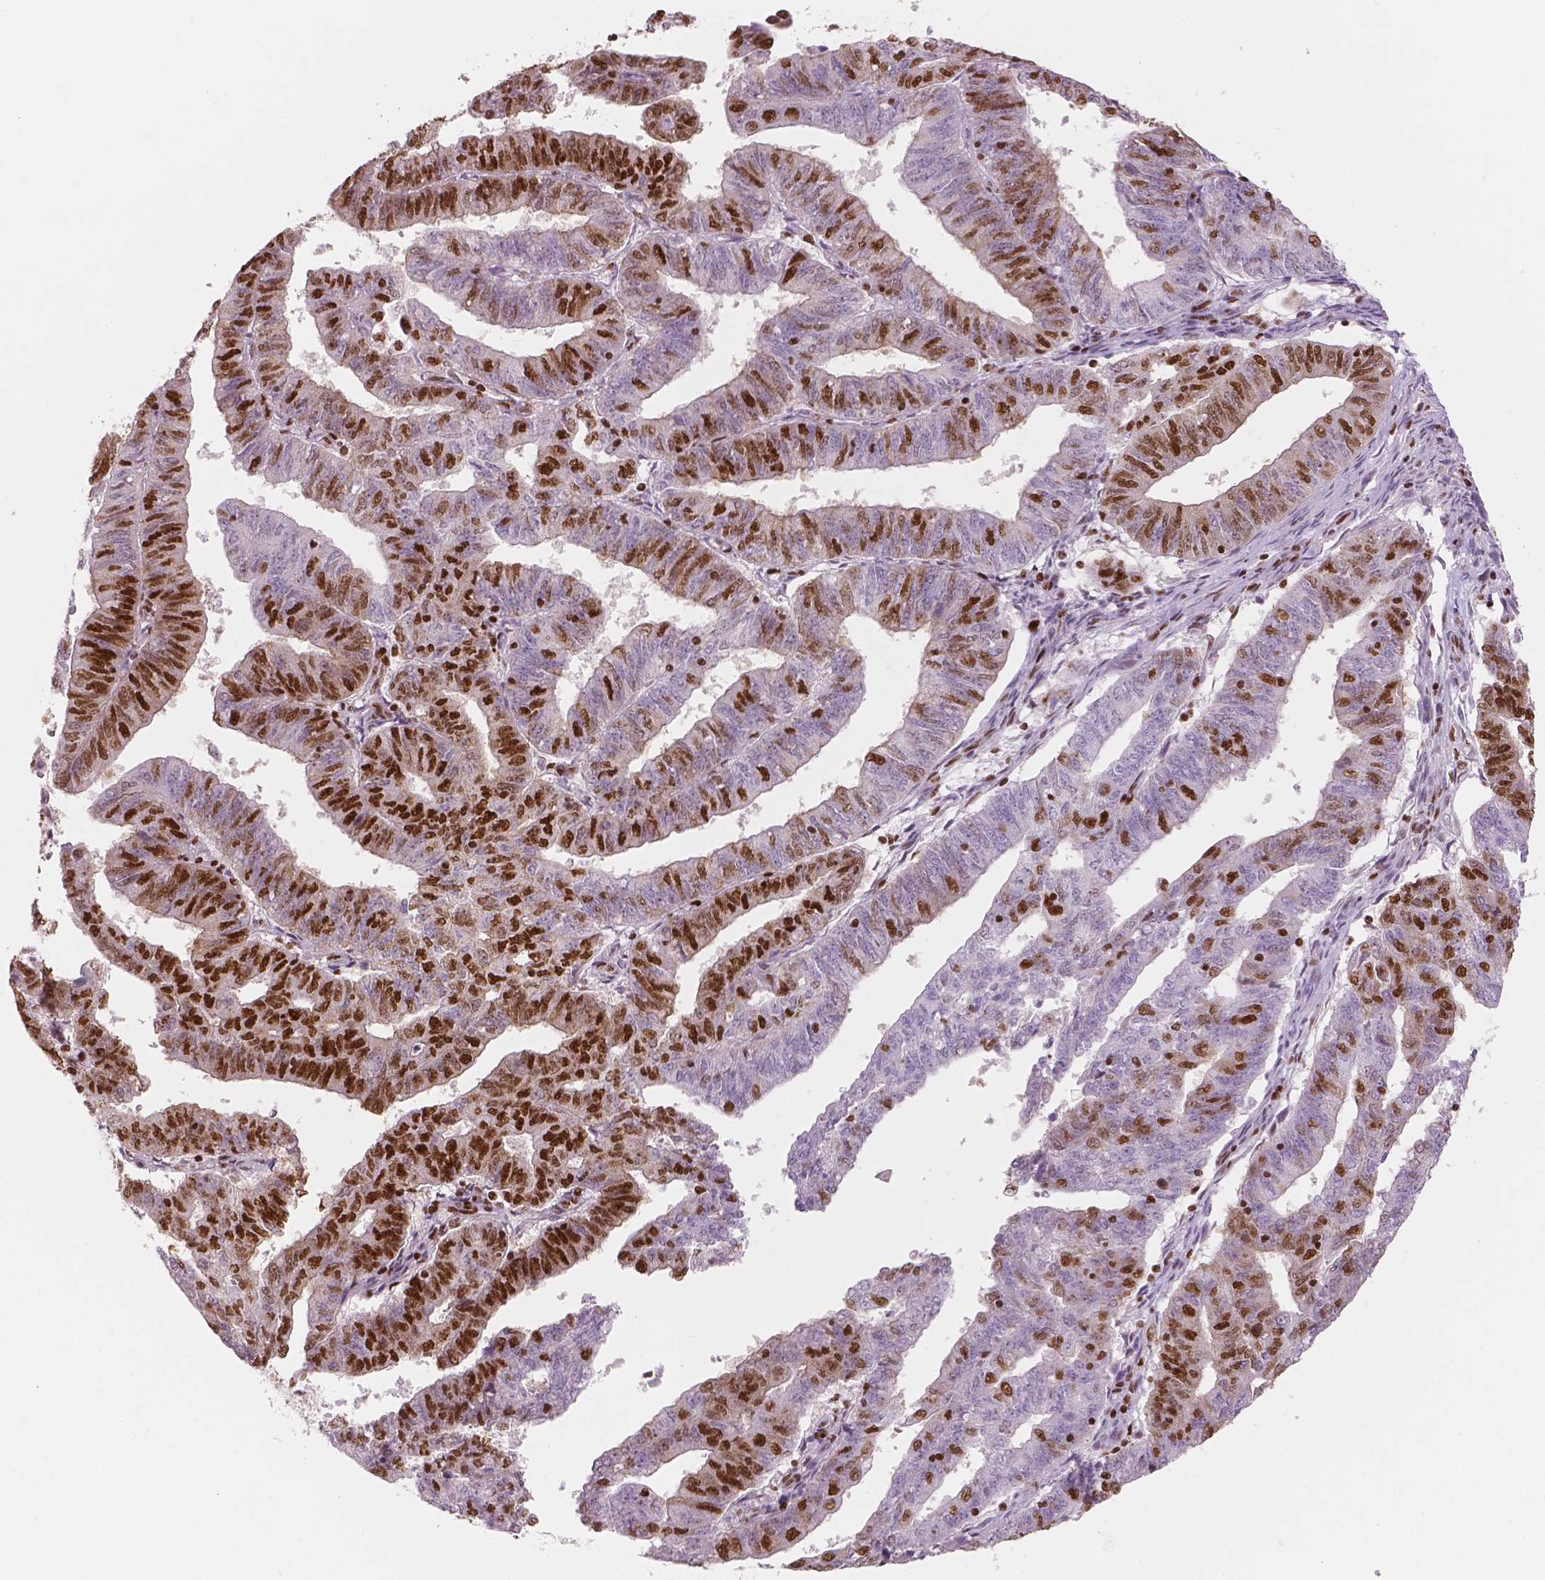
{"staining": {"intensity": "strong", "quantity": "25%-75%", "location": "nuclear"}, "tissue": "endometrial cancer", "cell_type": "Tumor cells", "image_type": "cancer", "snomed": [{"axis": "morphology", "description": "Adenocarcinoma, NOS"}, {"axis": "topography", "description": "Endometrium"}], "caption": "High-power microscopy captured an IHC micrograph of adenocarcinoma (endometrial), revealing strong nuclear expression in approximately 25%-75% of tumor cells. The staining was performed using DAB to visualize the protein expression in brown, while the nuclei were stained in blue with hematoxylin (Magnification: 20x).", "gene": "BRD4", "patient": {"sex": "female", "age": 82}}